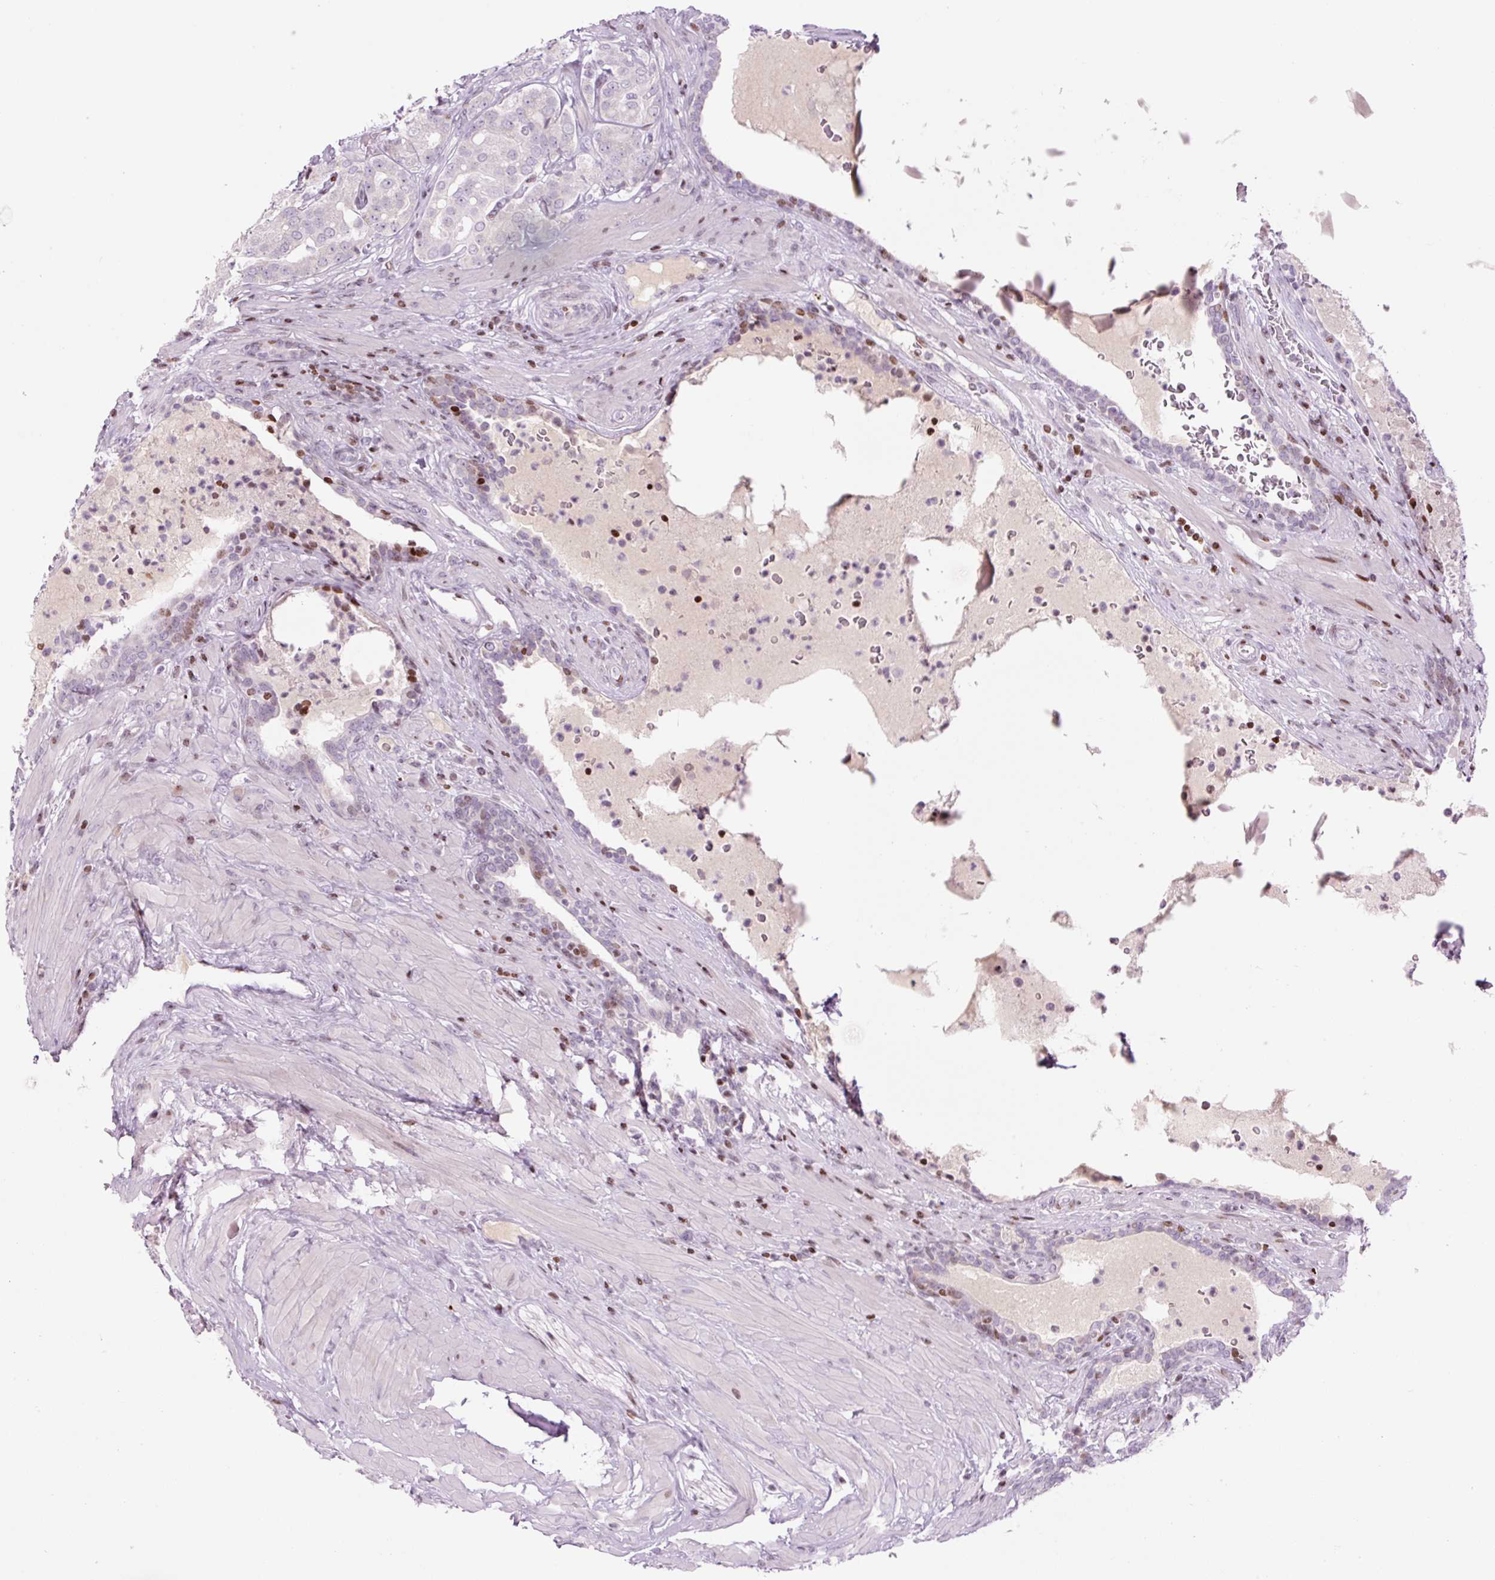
{"staining": {"intensity": "negative", "quantity": "none", "location": "none"}, "tissue": "prostate cancer", "cell_type": "Tumor cells", "image_type": "cancer", "snomed": [{"axis": "morphology", "description": "Adenocarcinoma, High grade"}, {"axis": "topography", "description": "Prostate"}], "caption": "High power microscopy photomicrograph of an immunohistochemistry (IHC) micrograph of prostate cancer (high-grade adenocarcinoma), revealing no significant expression in tumor cells.", "gene": "TMEM177", "patient": {"sex": "male", "age": 68}}